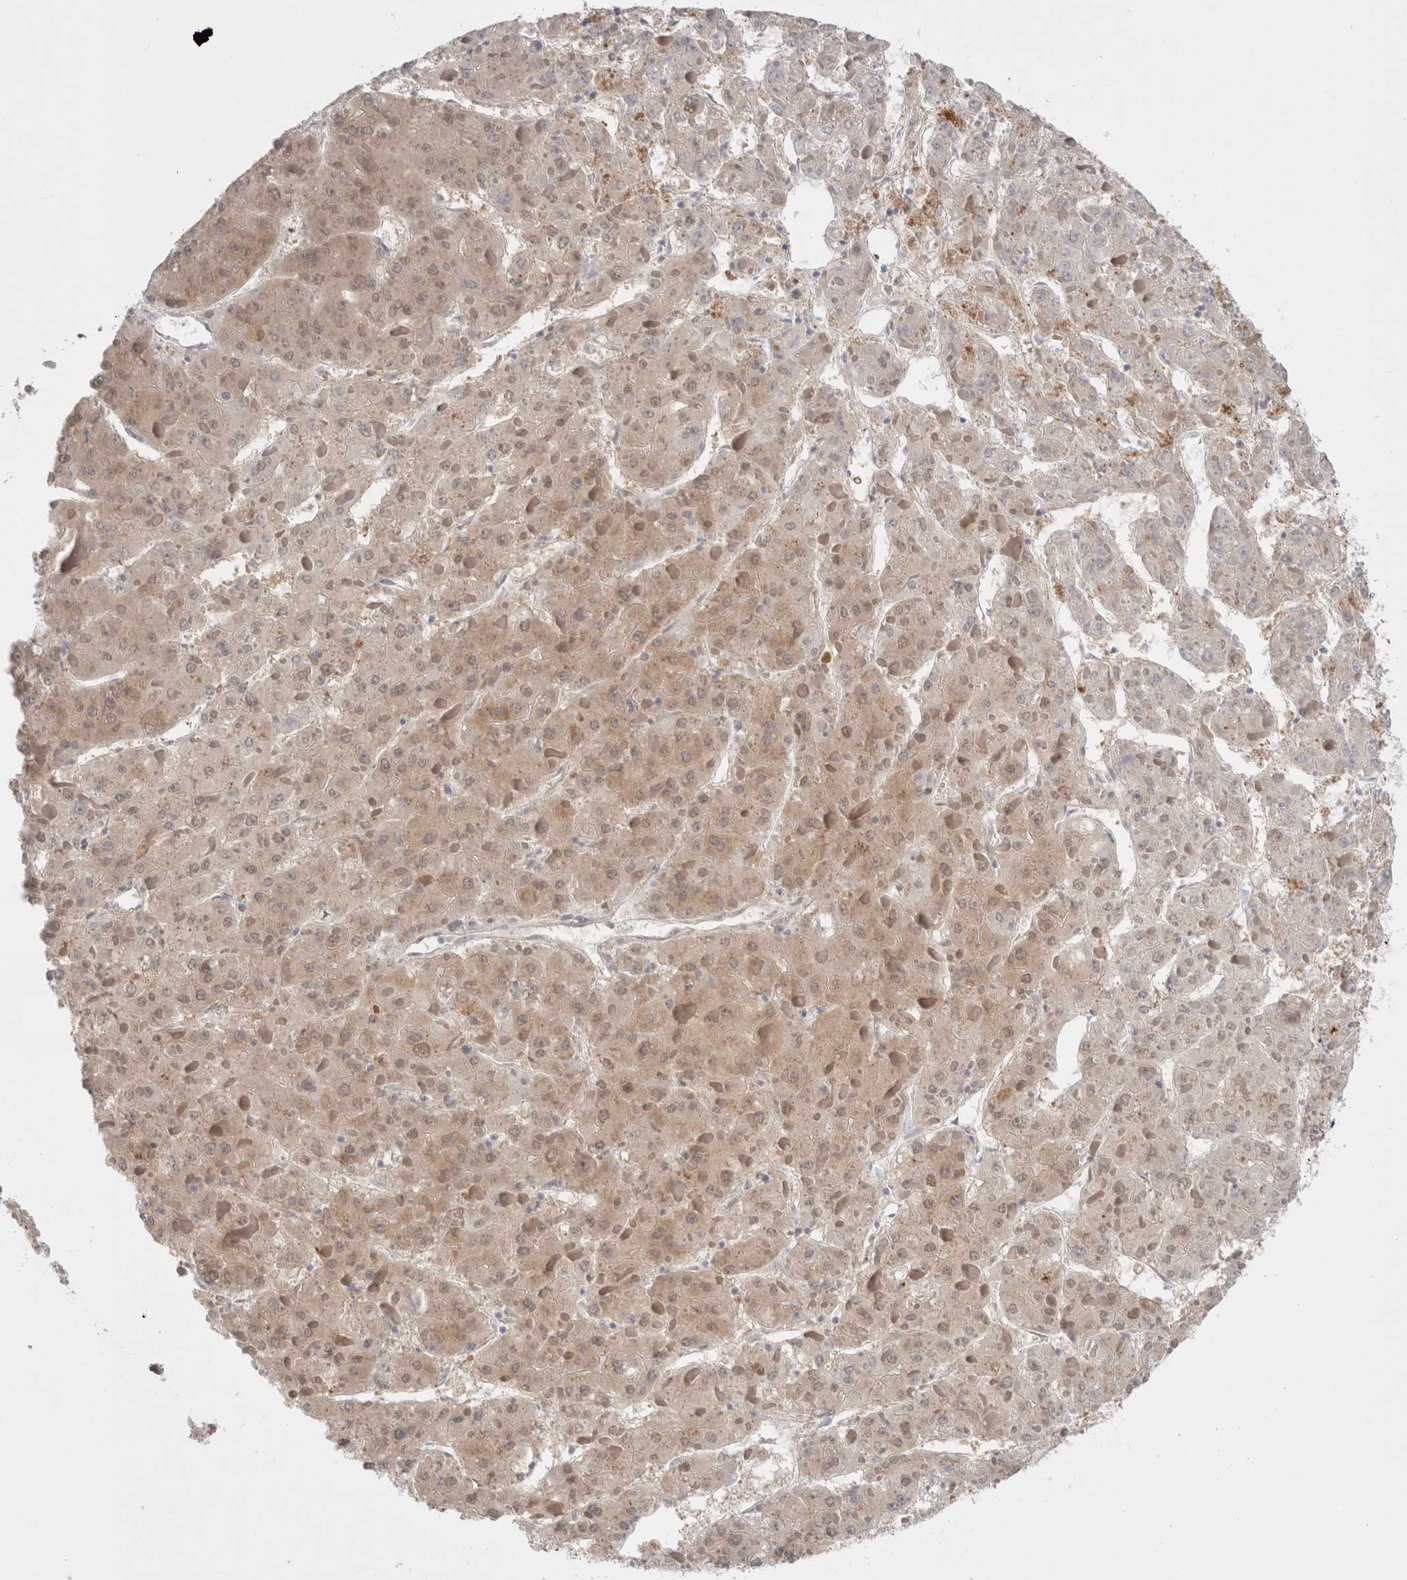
{"staining": {"intensity": "moderate", "quantity": "<25%", "location": "cytoplasmic/membranous"}, "tissue": "liver cancer", "cell_type": "Tumor cells", "image_type": "cancer", "snomed": [{"axis": "morphology", "description": "Carcinoma, Hepatocellular, NOS"}, {"axis": "topography", "description": "Liver"}], "caption": "Tumor cells reveal low levels of moderate cytoplasmic/membranous staining in approximately <25% of cells in liver cancer (hepatocellular carcinoma).", "gene": "NDOR1", "patient": {"sex": "female", "age": 73}}